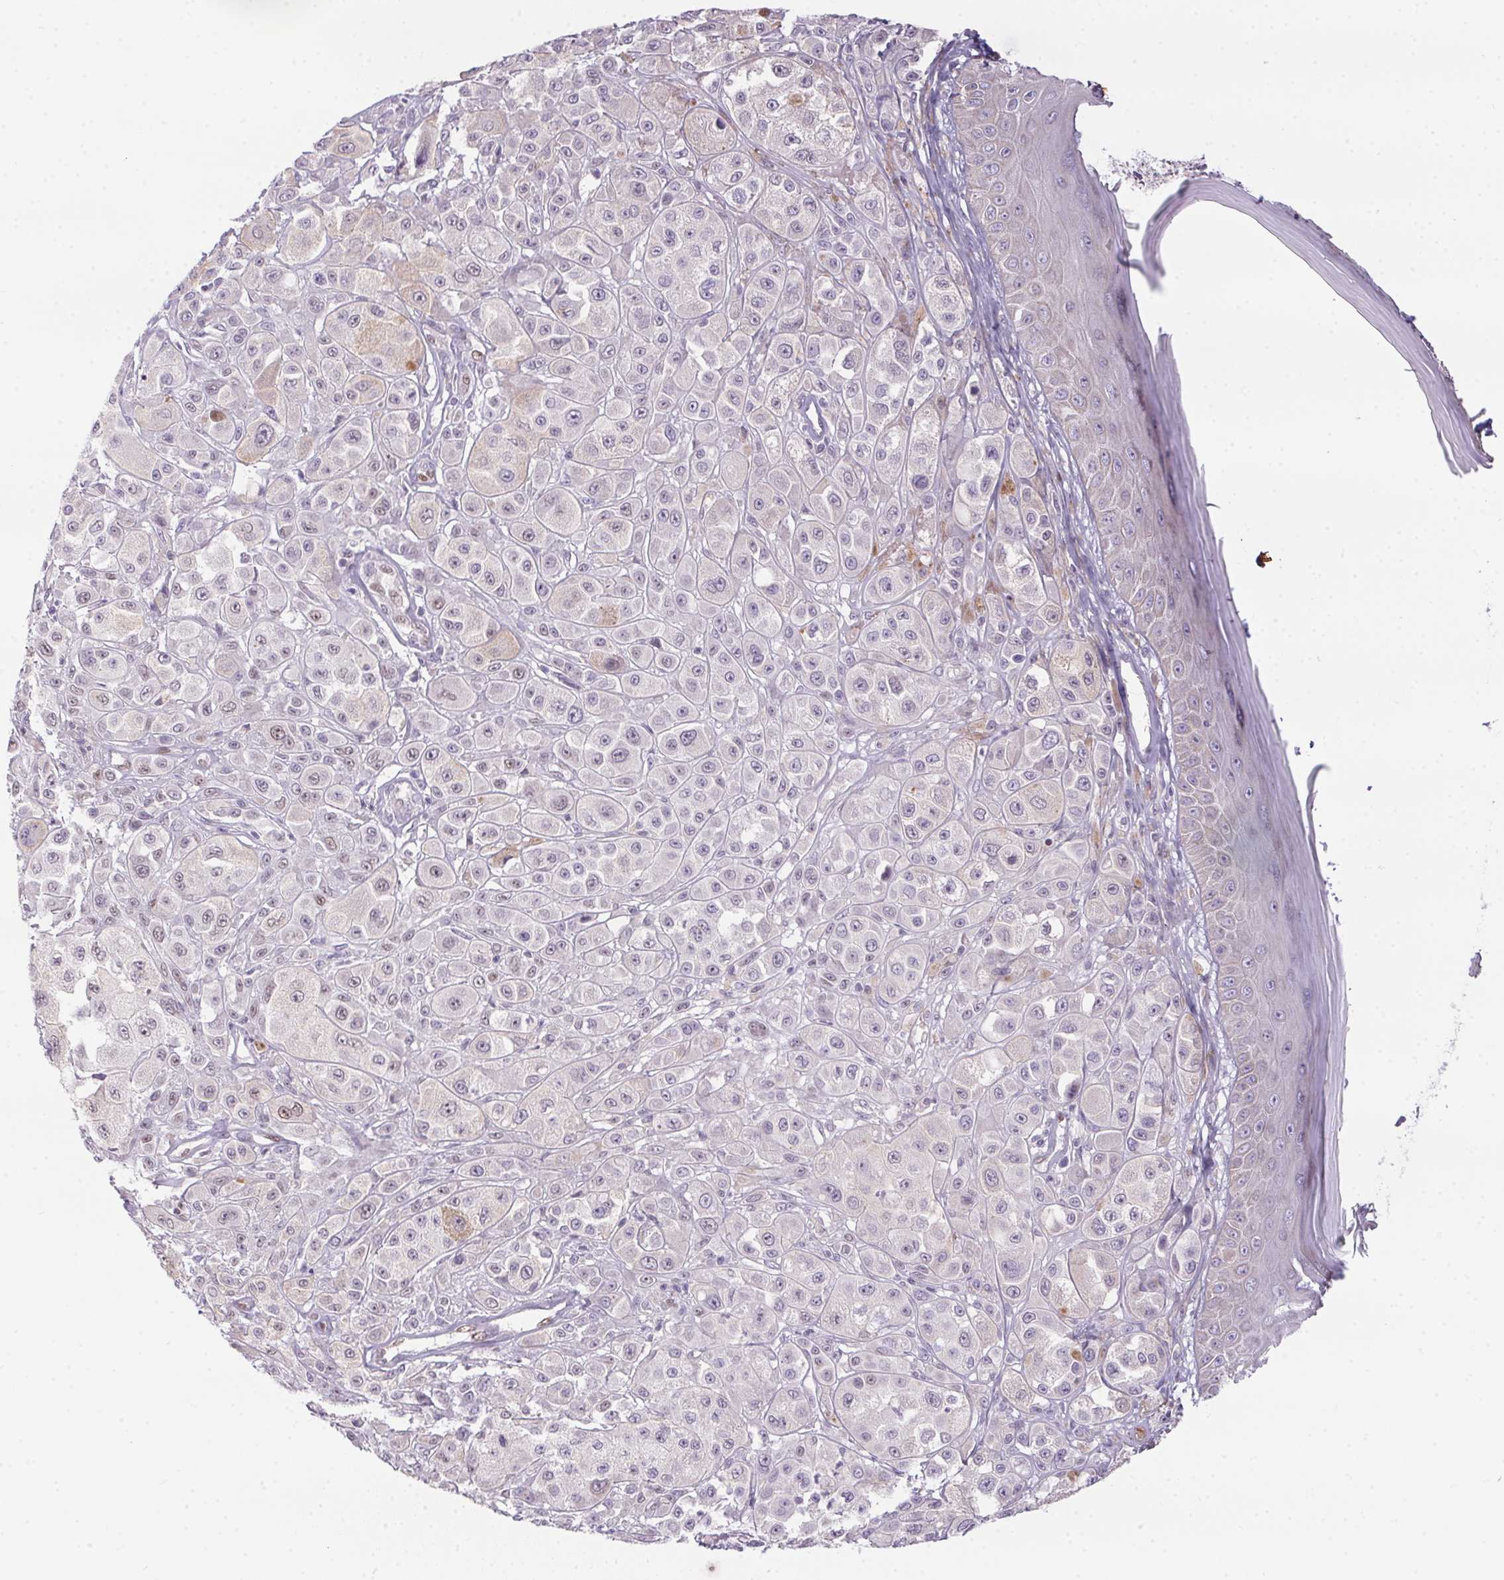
{"staining": {"intensity": "weak", "quantity": "<25%", "location": "nuclear"}, "tissue": "melanoma", "cell_type": "Tumor cells", "image_type": "cancer", "snomed": [{"axis": "morphology", "description": "Malignant melanoma, NOS"}, {"axis": "topography", "description": "Skin"}], "caption": "High power microscopy micrograph of an immunohistochemistry photomicrograph of melanoma, revealing no significant staining in tumor cells.", "gene": "SP9", "patient": {"sex": "male", "age": 67}}